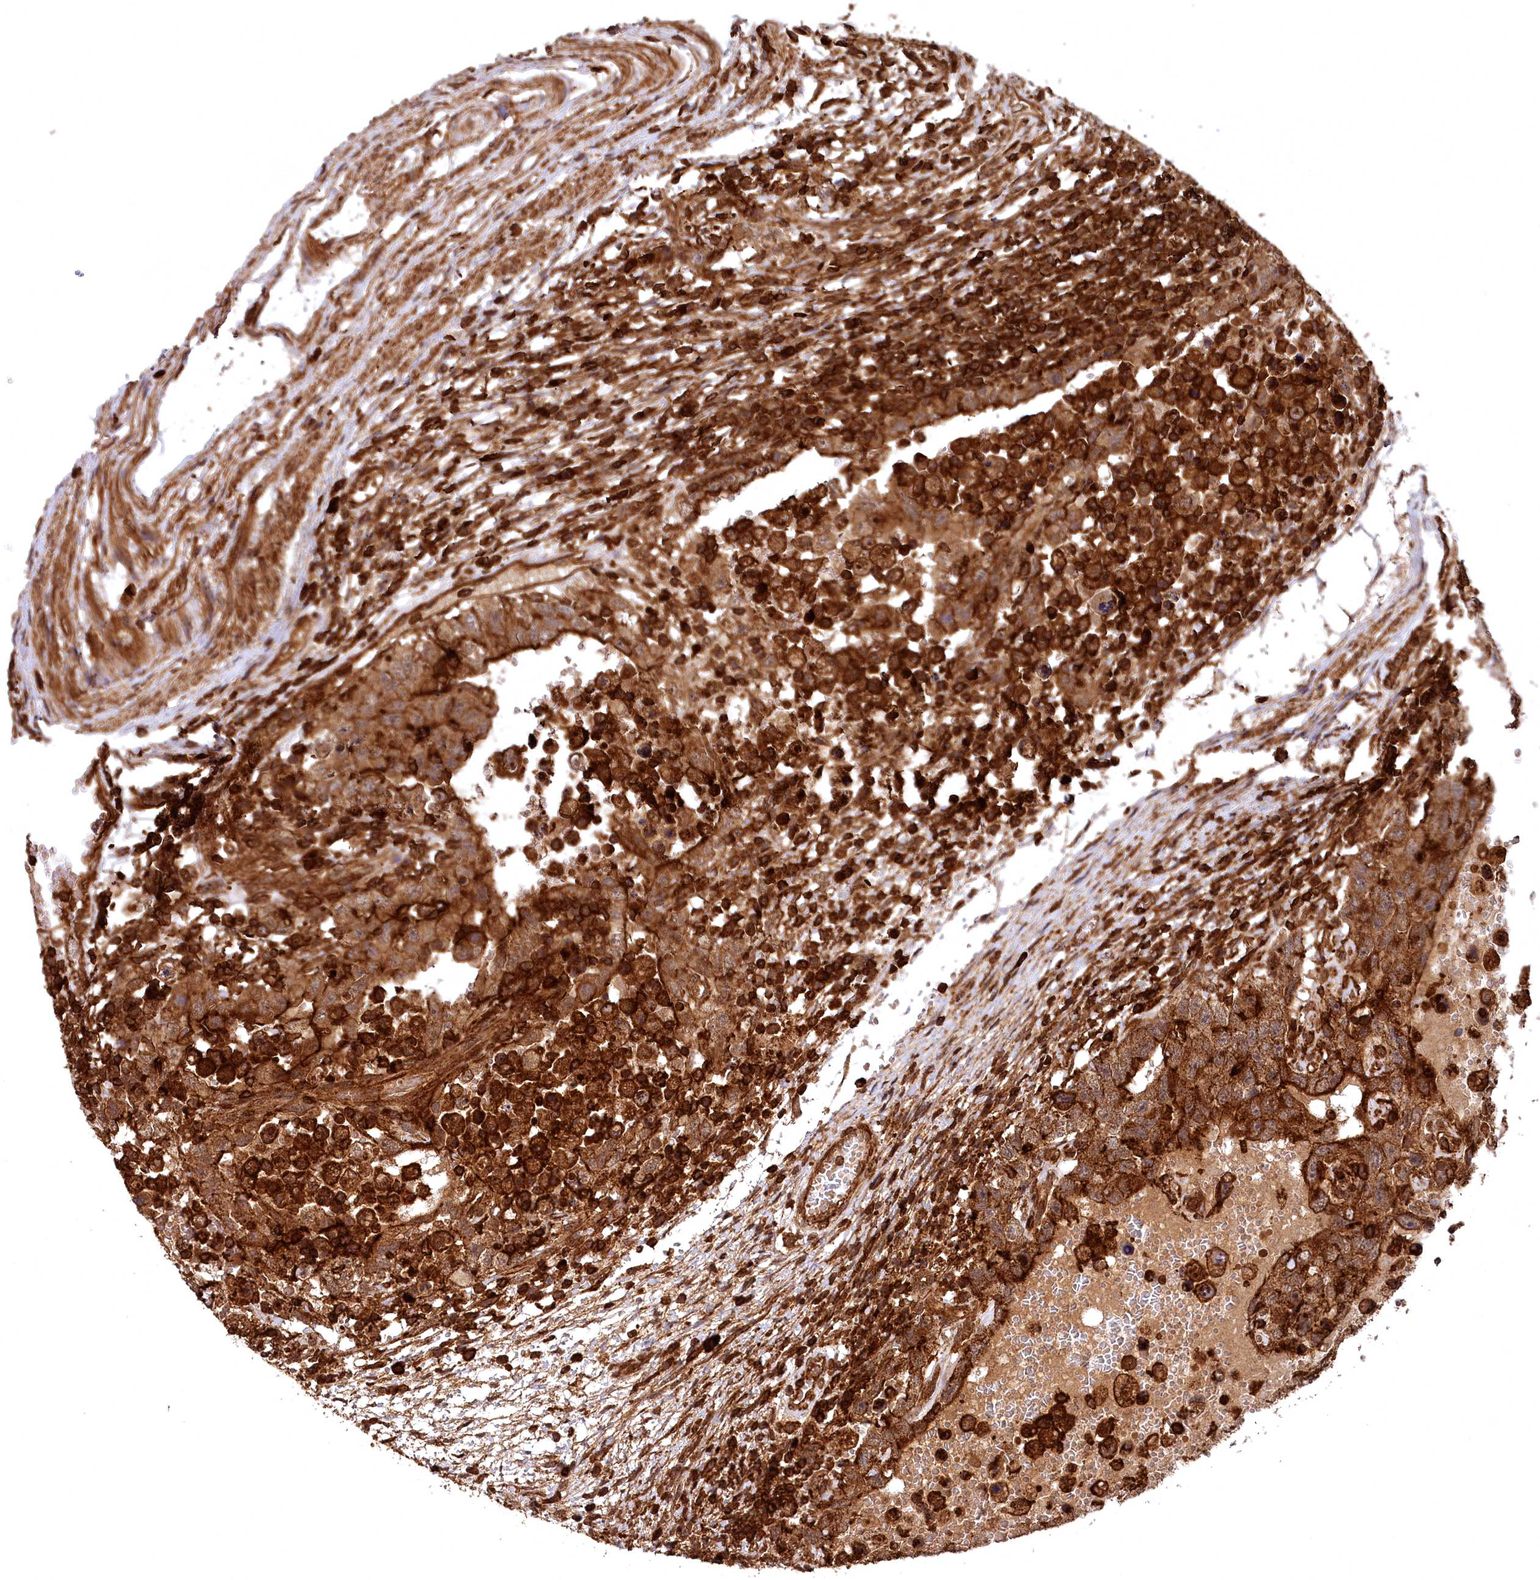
{"staining": {"intensity": "strong", "quantity": ">75%", "location": "cytoplasmic/membranous"}, "tissue": "testis cancer", "cell_type": "Tumor cells", "image_type": "cancer", "snomed": [{"axis": "morphology", "description": "Carcinoma, Embryonal, NOS"}, {"axis": "topography", "description": "Testis"}], "caption": "Testis embryonal carcinoma was stained to show a protein in brown. There is high levels of strong cytoplasmic/membranous positivity in about >75% of tumor cells. The staining was performed using DAB, with brown indicating positive protein expression. Nuclei are stained blue with hematoxylin.", "gene": "STUB1", "patient": {"sex": "male", "age": 26}}